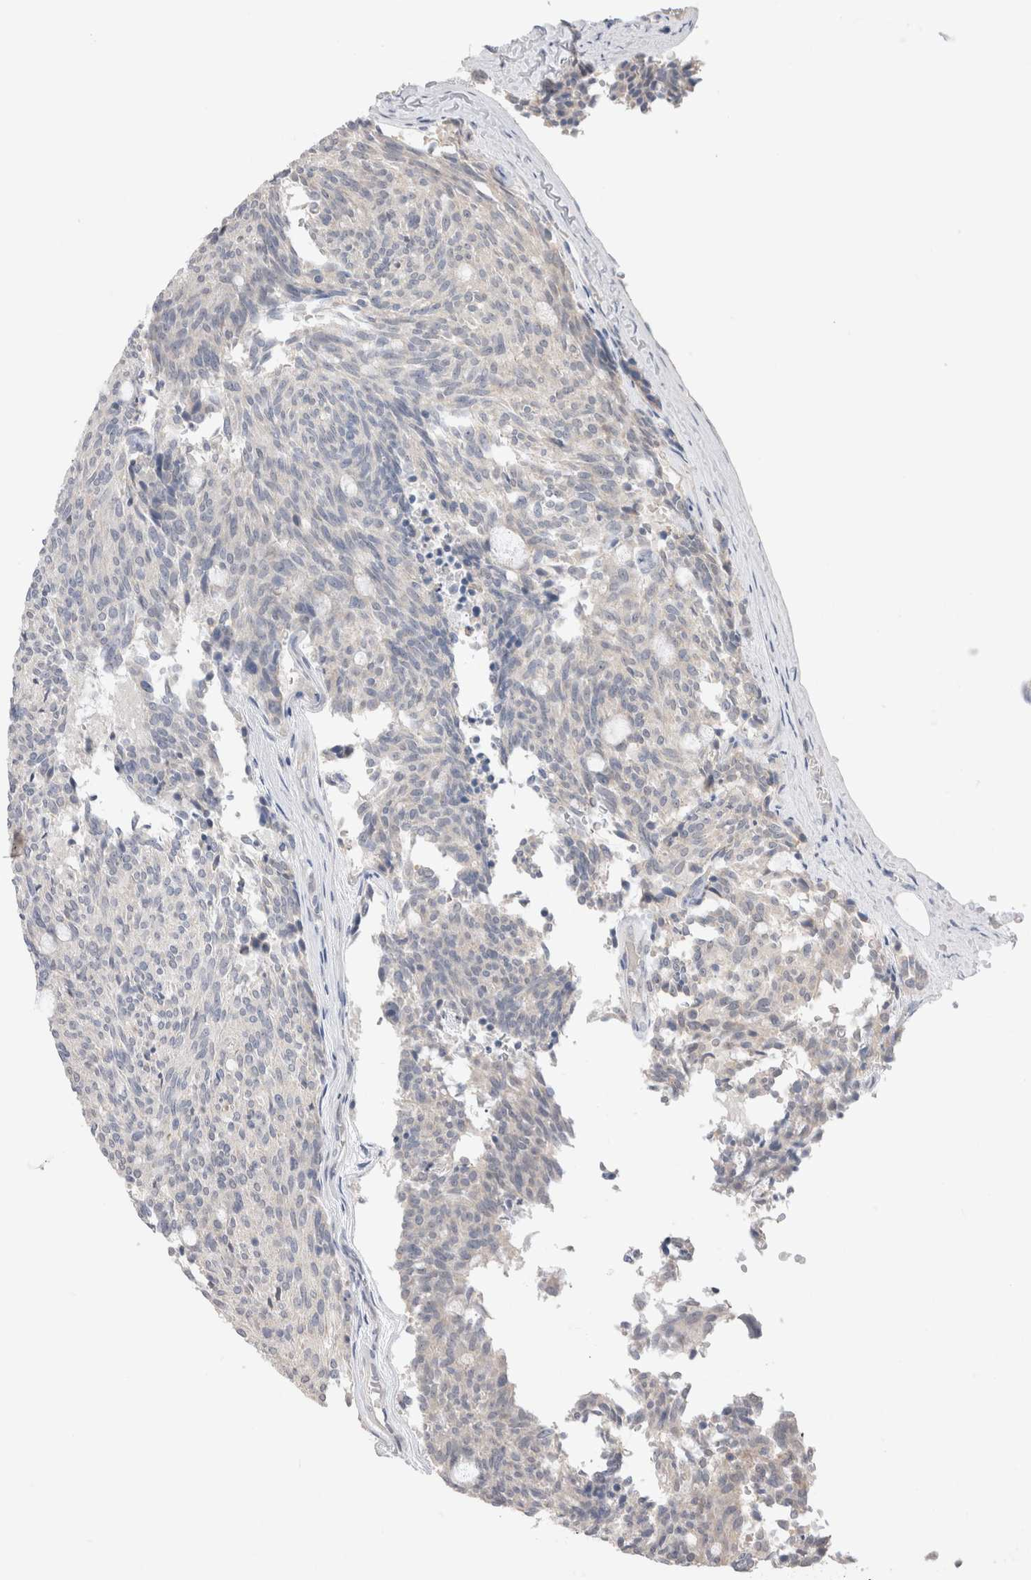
{"staining": {"intensity": "negative", "quantity": "none", "location": "none"}, "tissue": "carcinoid", "cell_type": "Tumor cells", "image_type": "cancer", "snomed": [{"axis": "morphology", "description": "Carcinoid, malignant, NOS"}, {"axis": "topography", "description": "Pancreas"}], "caption": "Tumor cells show no significant expression in carcinoid.", "gene": "DMD", "patient": {"sex": "female", "age": 54}}